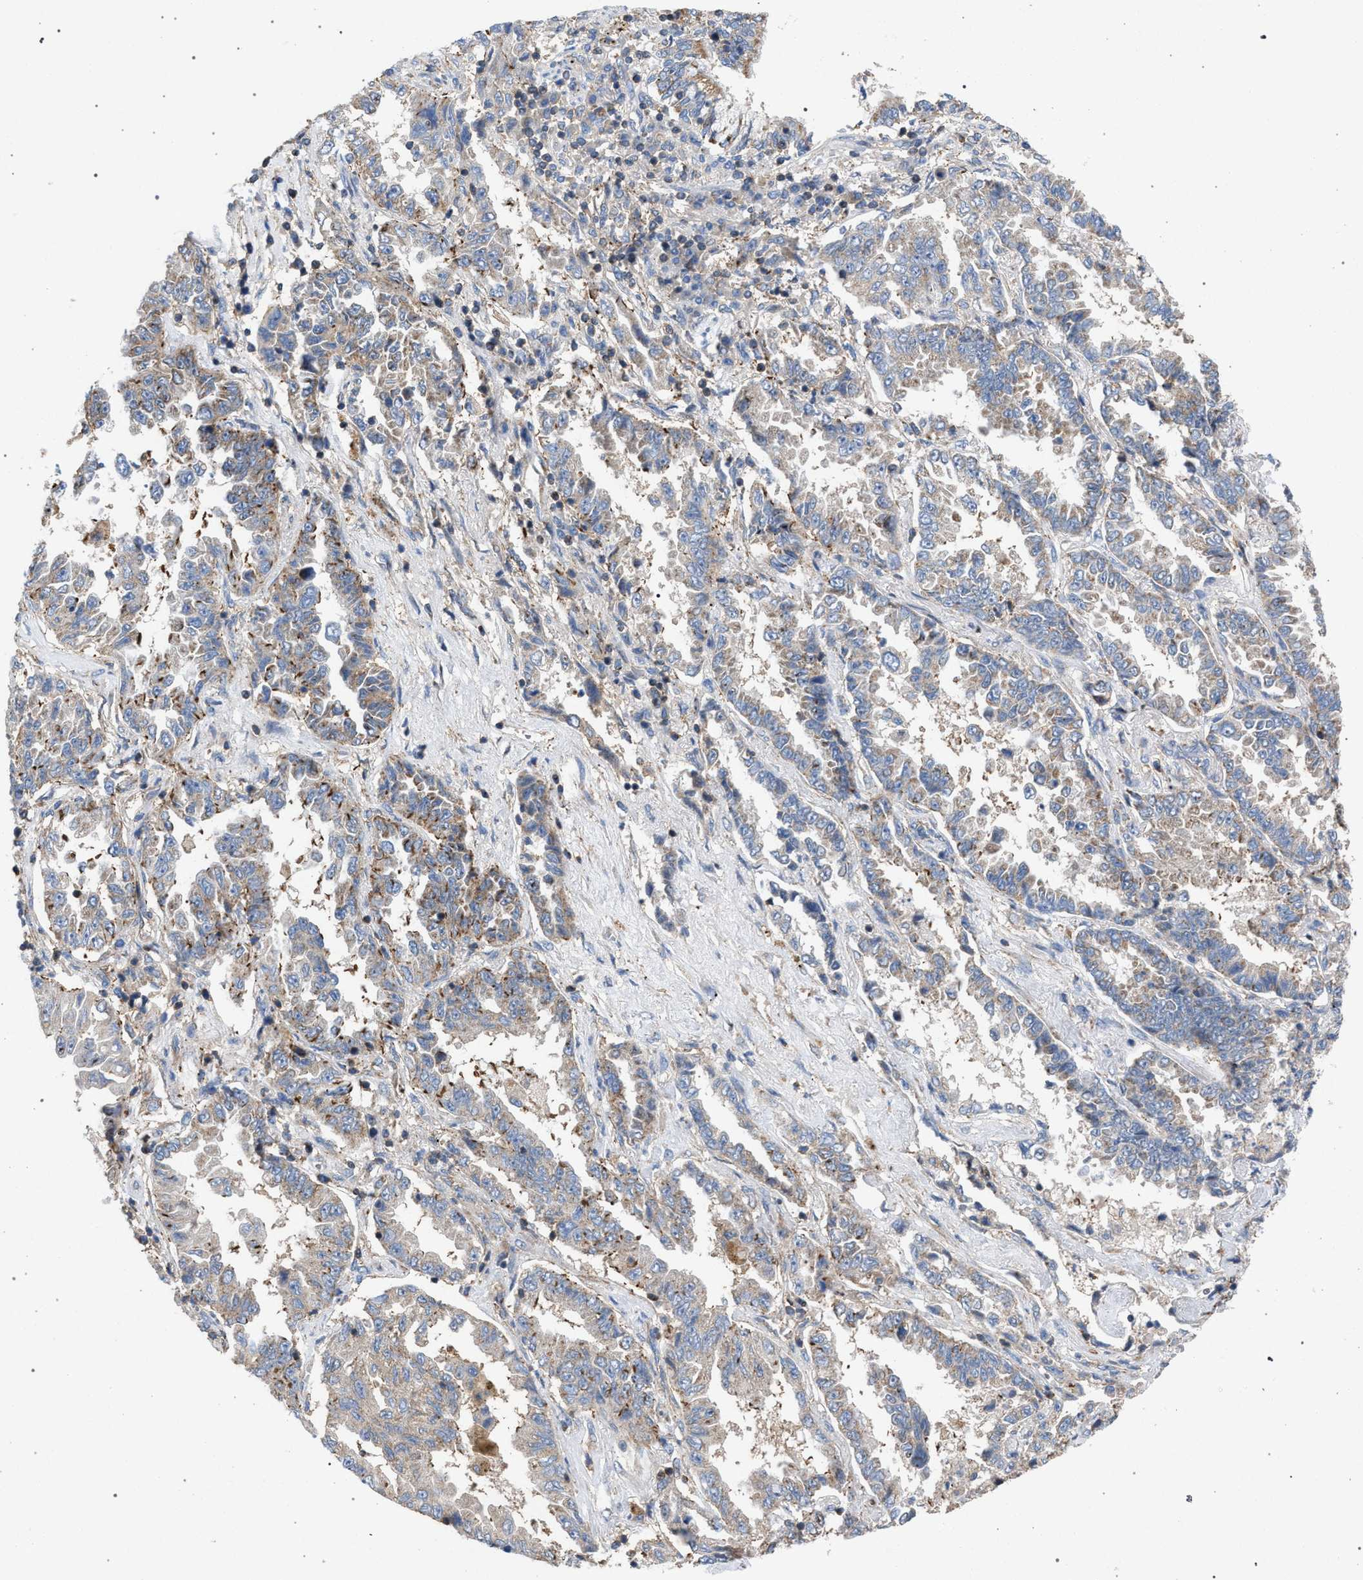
{"staining": {"intensity": "moderate", "quantity": "<25%", "location": "cytoplasmic/membranous"}, "tissue": "lung cancer", "cell_type": "Tumor cells", "image_type": "cancer", "snomed": [{"axis": "morphology", "description": "Adenocarcinoma, NOS"}, {"axis": "topography", "description": "Lung"}], "caption": "Brown immunohistochemical staining in lung cancer (adenocarcinoma) demonstrates moderate cytoplasmic/membranous positivity in about <25% of tumor cells.", "gene": "VPS13A", "patient": {"sex": "female", "age": 51}}